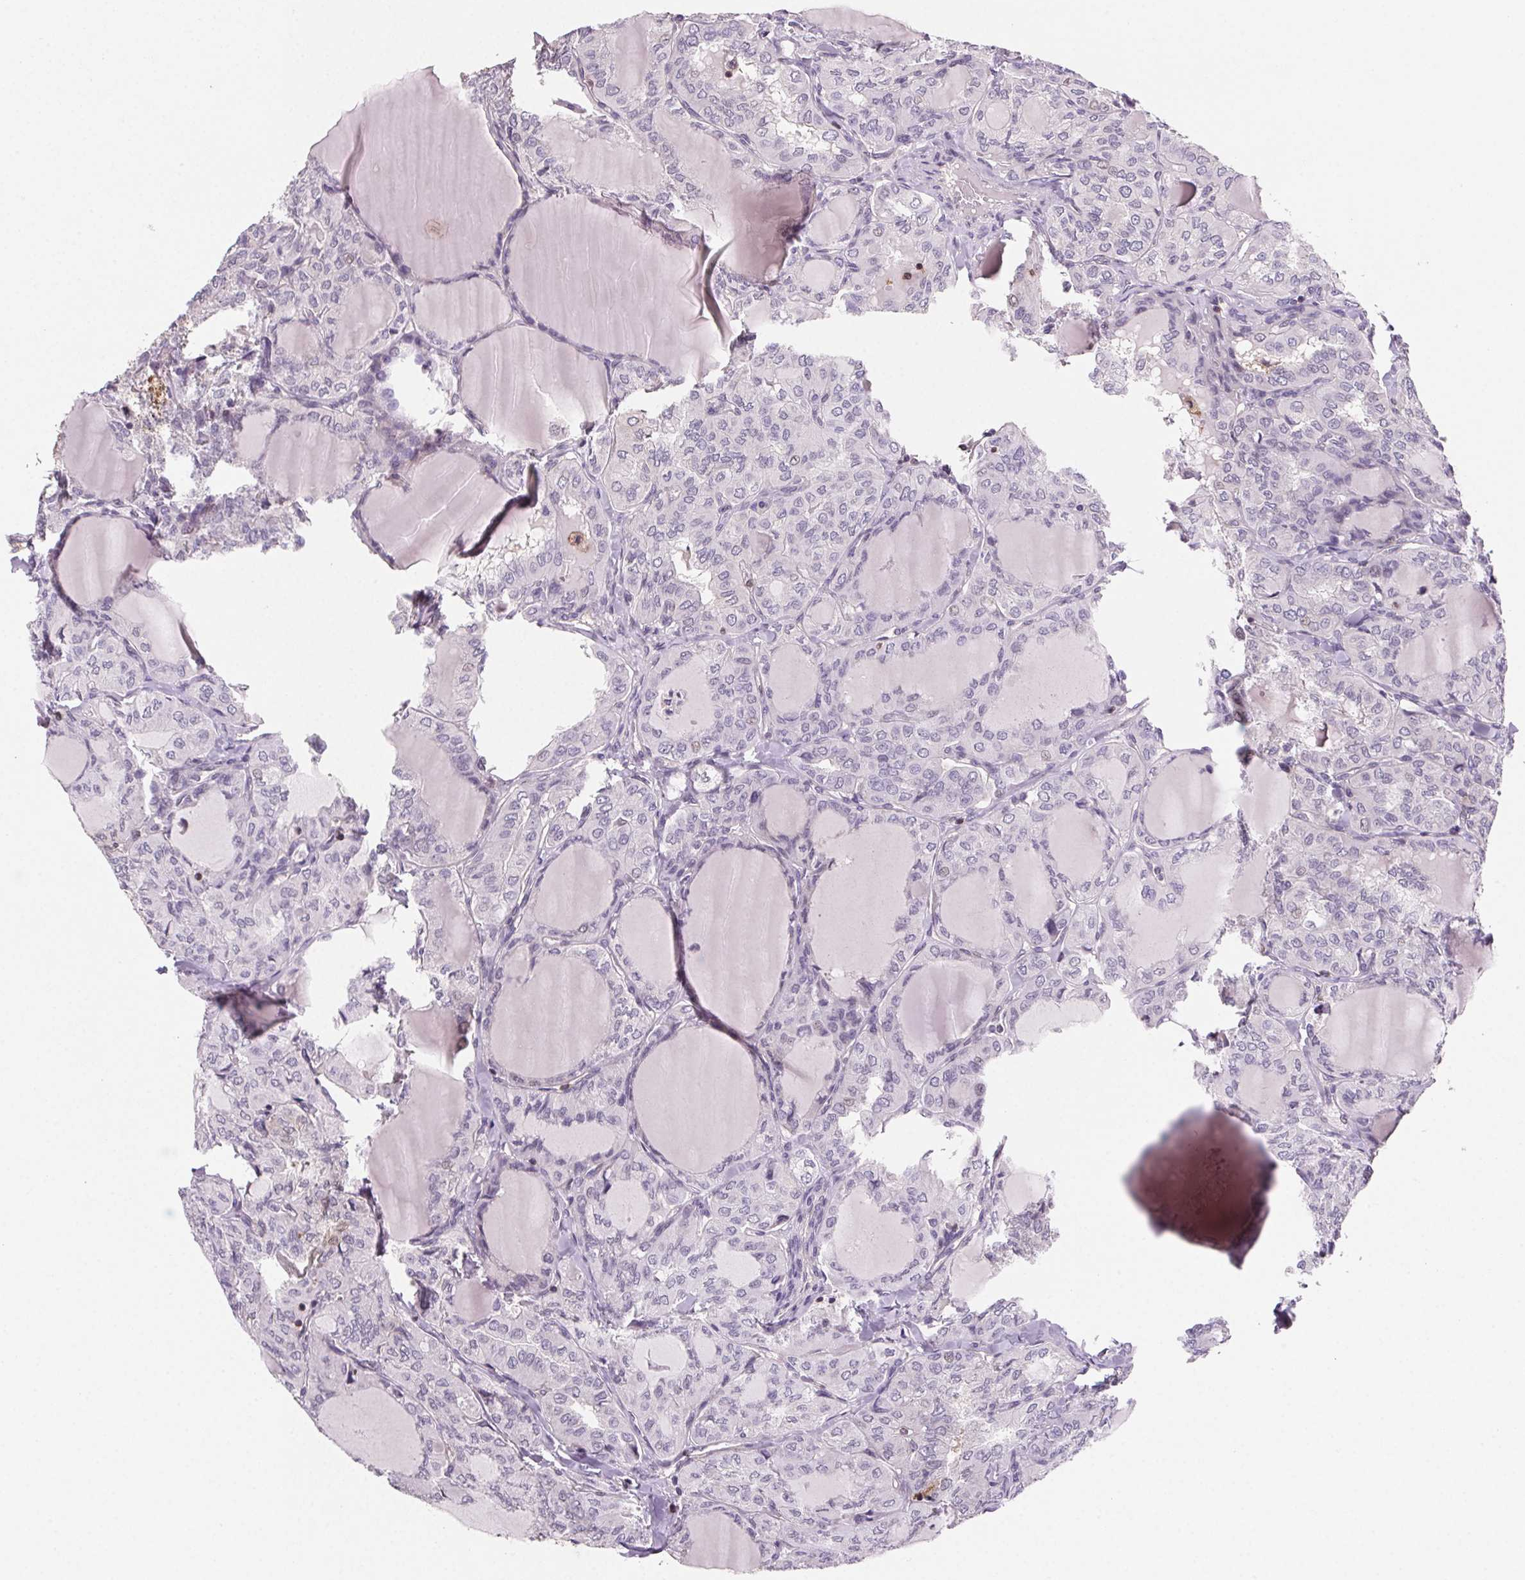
{"staining": {"intensity": "negative", "quantity": "none", "location": "none"}, "tissue": "thyroid cancer", "cell_type": "Tumor cells", "image_type": "cancer", "snomed": [{"axis": "morphology", "description": "Papillary adenocarcinoma, NOS"}, {"axis": "topography", "description": "Thyroid gland"}], "caption": "This is an immunohistochemistry photomicrograph of human papillary adenocarcinoma (thyroid). There is no staining in tumor cells.", "gene": "GBP1", "patient": {"sex": "male", "age": 20}}